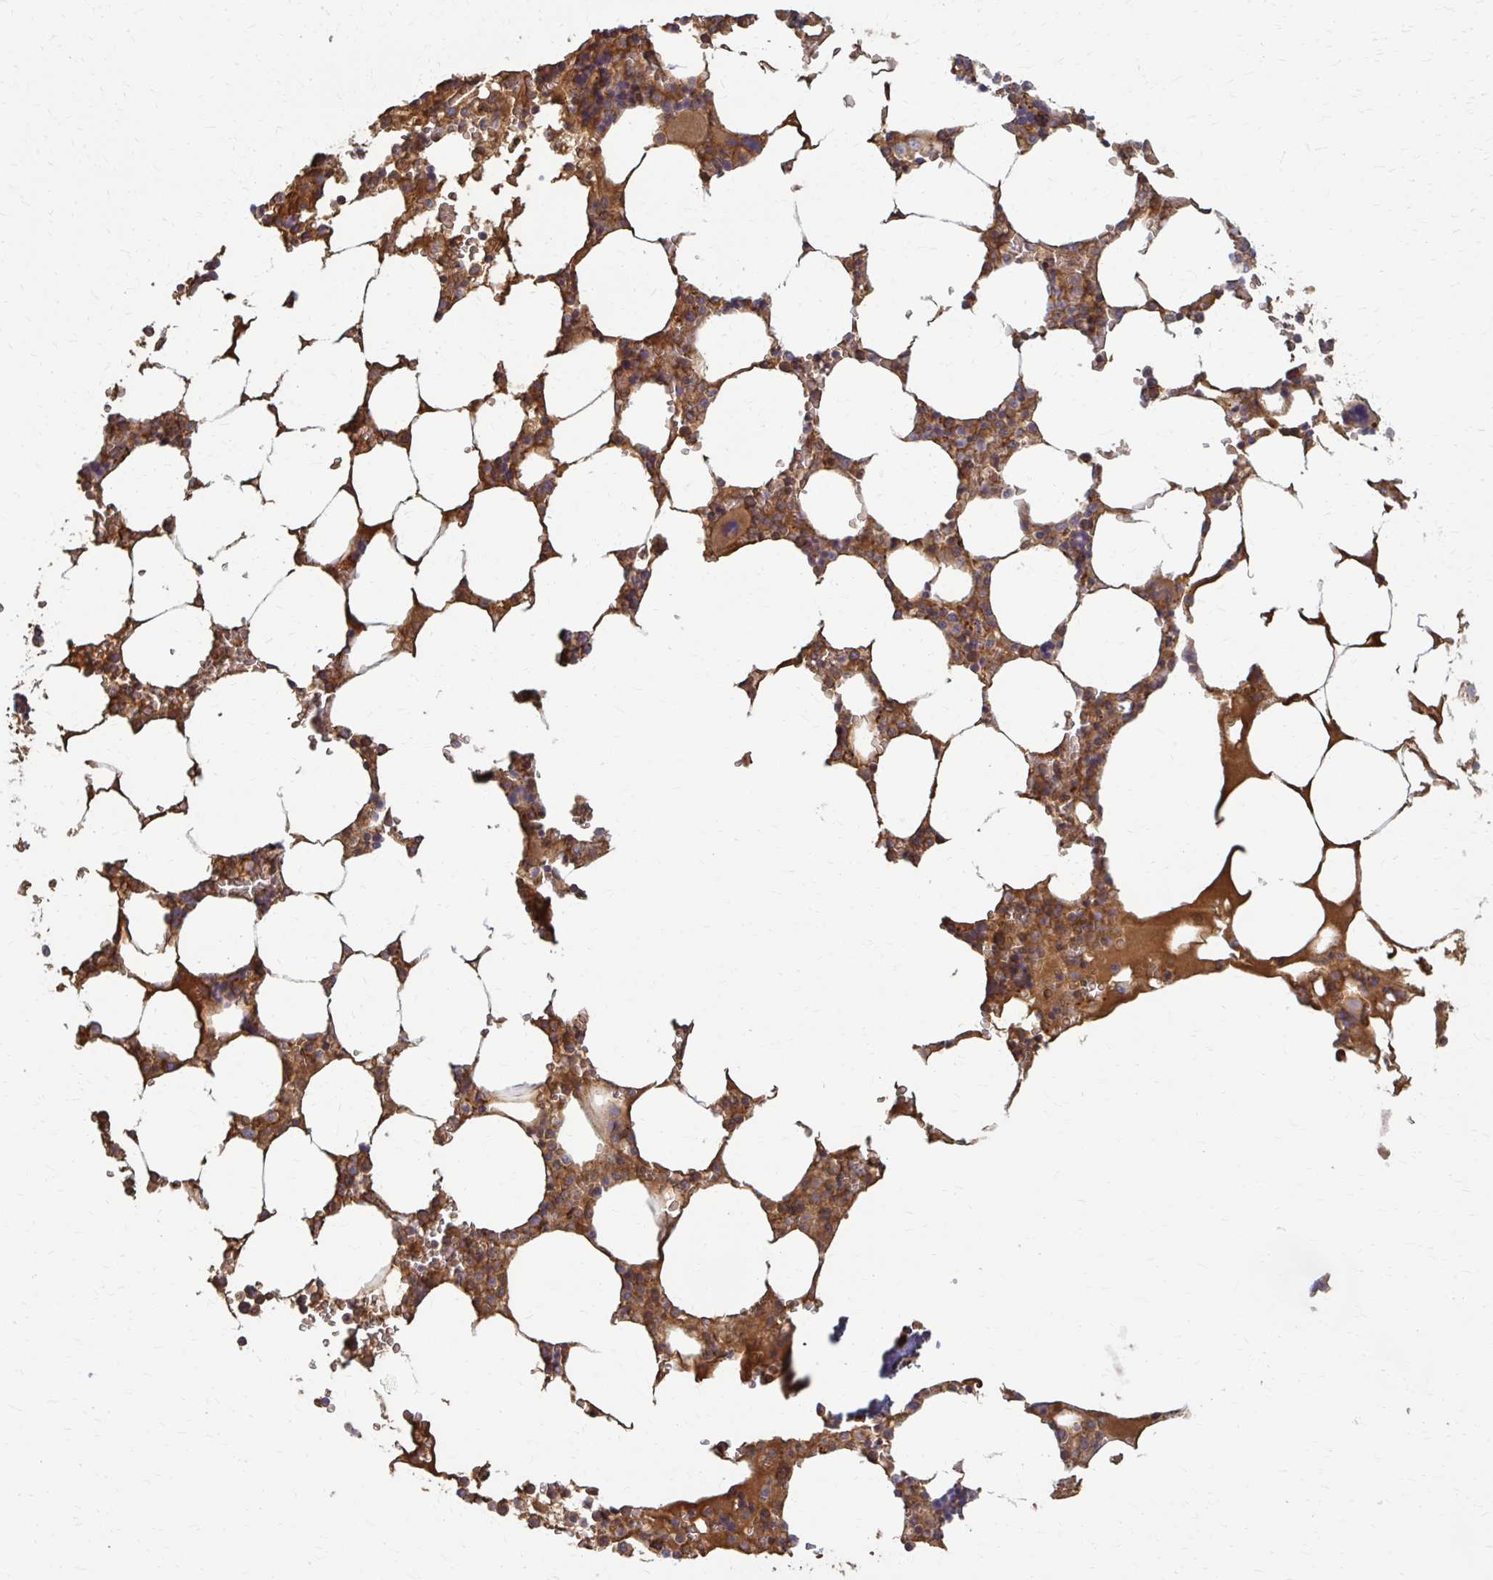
{"staining": {"intensity": "moderate", "quantity": "<25%", "location": "cytoplasmic/membranous"}, "tissue": "bone marrow", "cell_type": "Hematopoietic cells", "image_type": "normal", "snomed": [{"axis": "morphology", "description": "Normal tissue, NOS"}, {"axis": "topography", "description": "Bone marrow"}], "caption": "An immunohistochemistry image of normal tissue is shown. Protein staining in brown highlights moderate cytoplasmic/membranous positivity in bone marrow within hematopoietic cells.", "gene": "MCRIP2", "patient": {"sex": "male", "age": 64}}